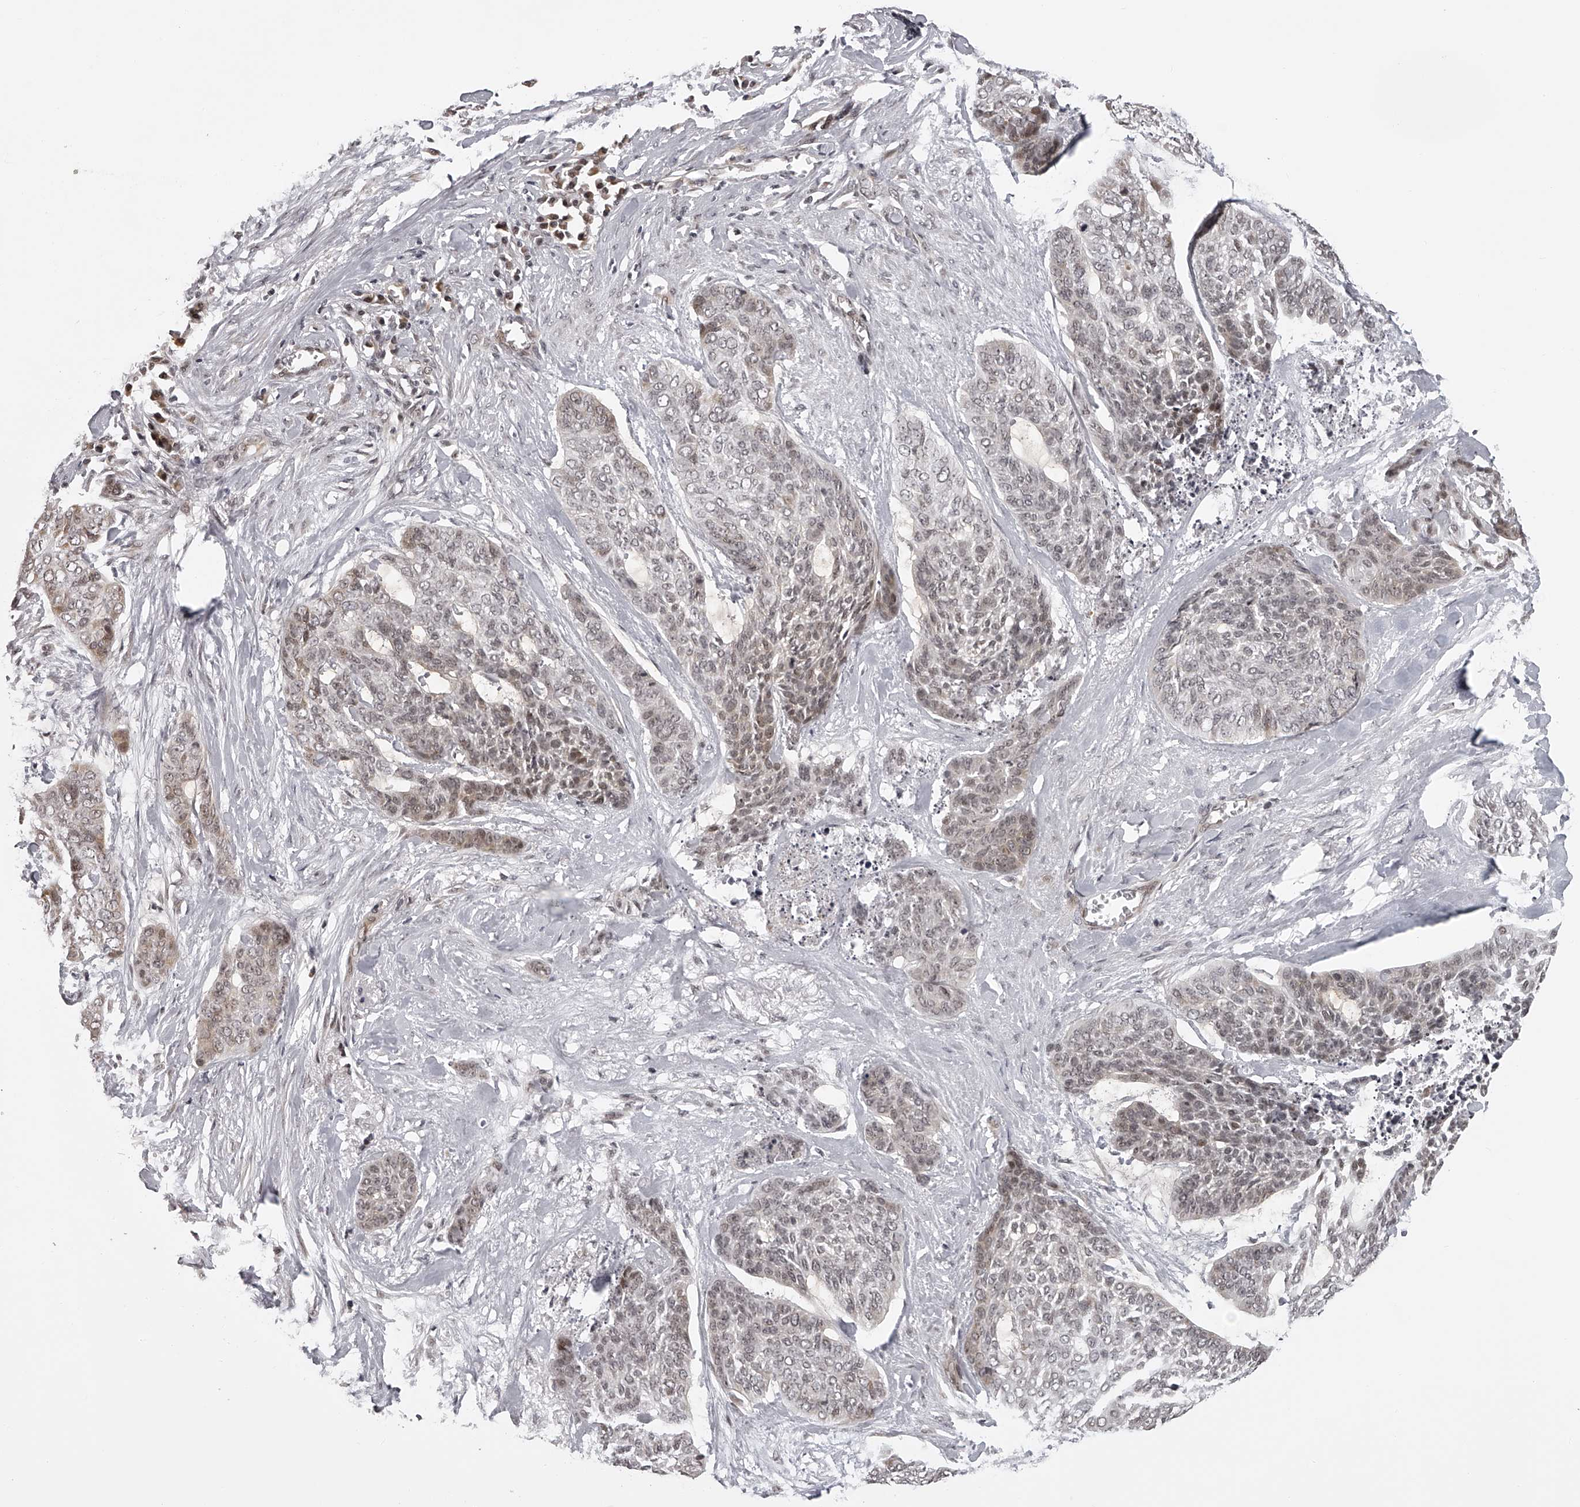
{"staining": {"intensity": "weak", "quantity": "<25%", "location": "cytoplasmic/membranous"}, "tissue": "skin cancer", "cell_type": "Tumor cells", "image_type": "cancer", "snomed": [{"axis": "morphology", "description": "Basal cell carcinoma"}, {"axis": "topography", "description": "Skin"}], "caption": "Immunohistochemistry (IHC) of skin cancer displays no staining in tumor cells.", "gene": "ODF2L", "patient": {"sex": "female", "age": 64}}